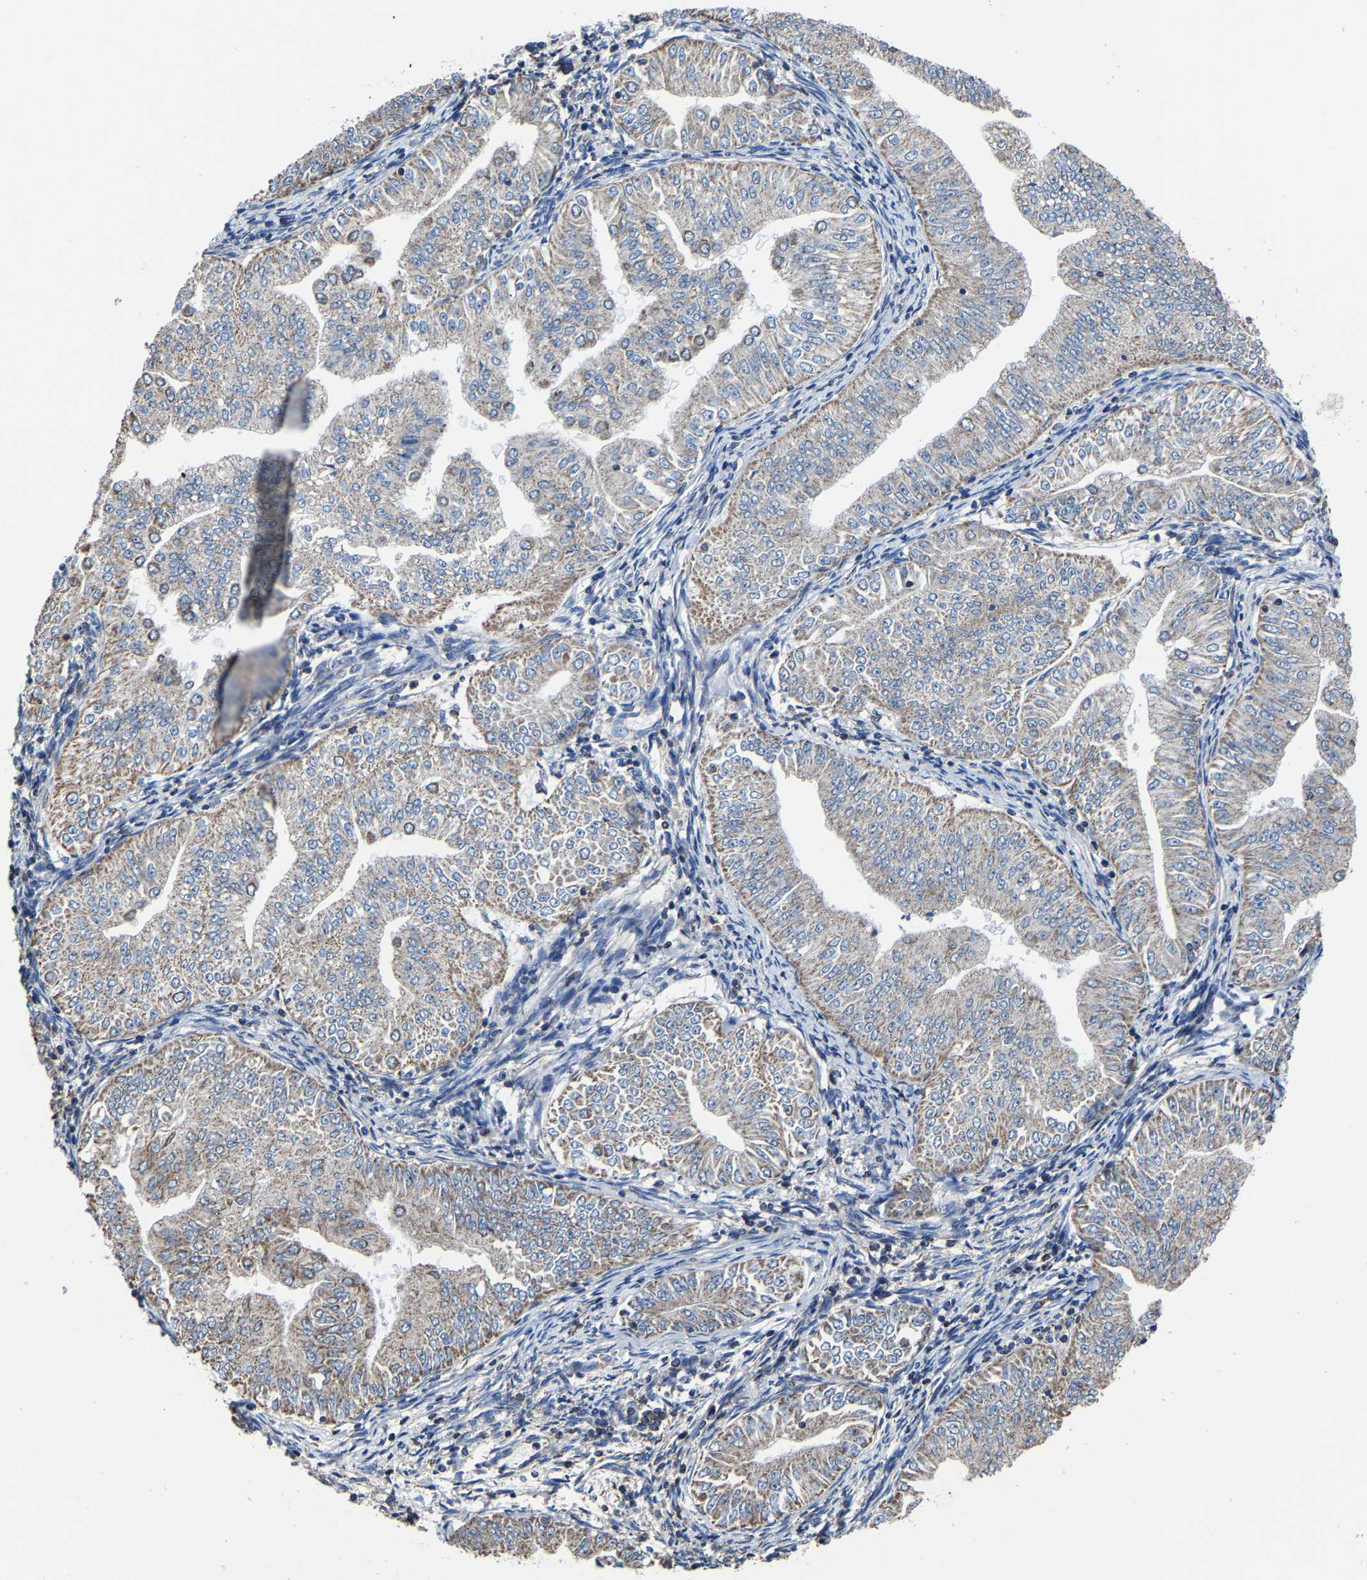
{"staining": {"intensity": "moderate", "quantity": "25%-75%", "location": "cytoplasmic/membranous"}, "tissue": "endometrial cancer", "cell_type": "Tumor cells", "image_type": "cancer", "snomed": [{"axis": "morphology", "description": "Normal tissue, NOS"}, {"axis": "morphology", "description": "Adenocarcinoma, NOS"}, {"axis": "topography", "description": "Endometrium"}], "caption": "Immunohistochemistry (DAB (3,3'-diaminobenzidine)) staining of human endometrial cancer reveals moderate cytoplasmic/membranous protein positivity in about 25%-75% of tumor cells.", "gene": "ZCCHC7", "patient": {"sex": "female", "age": 53}}